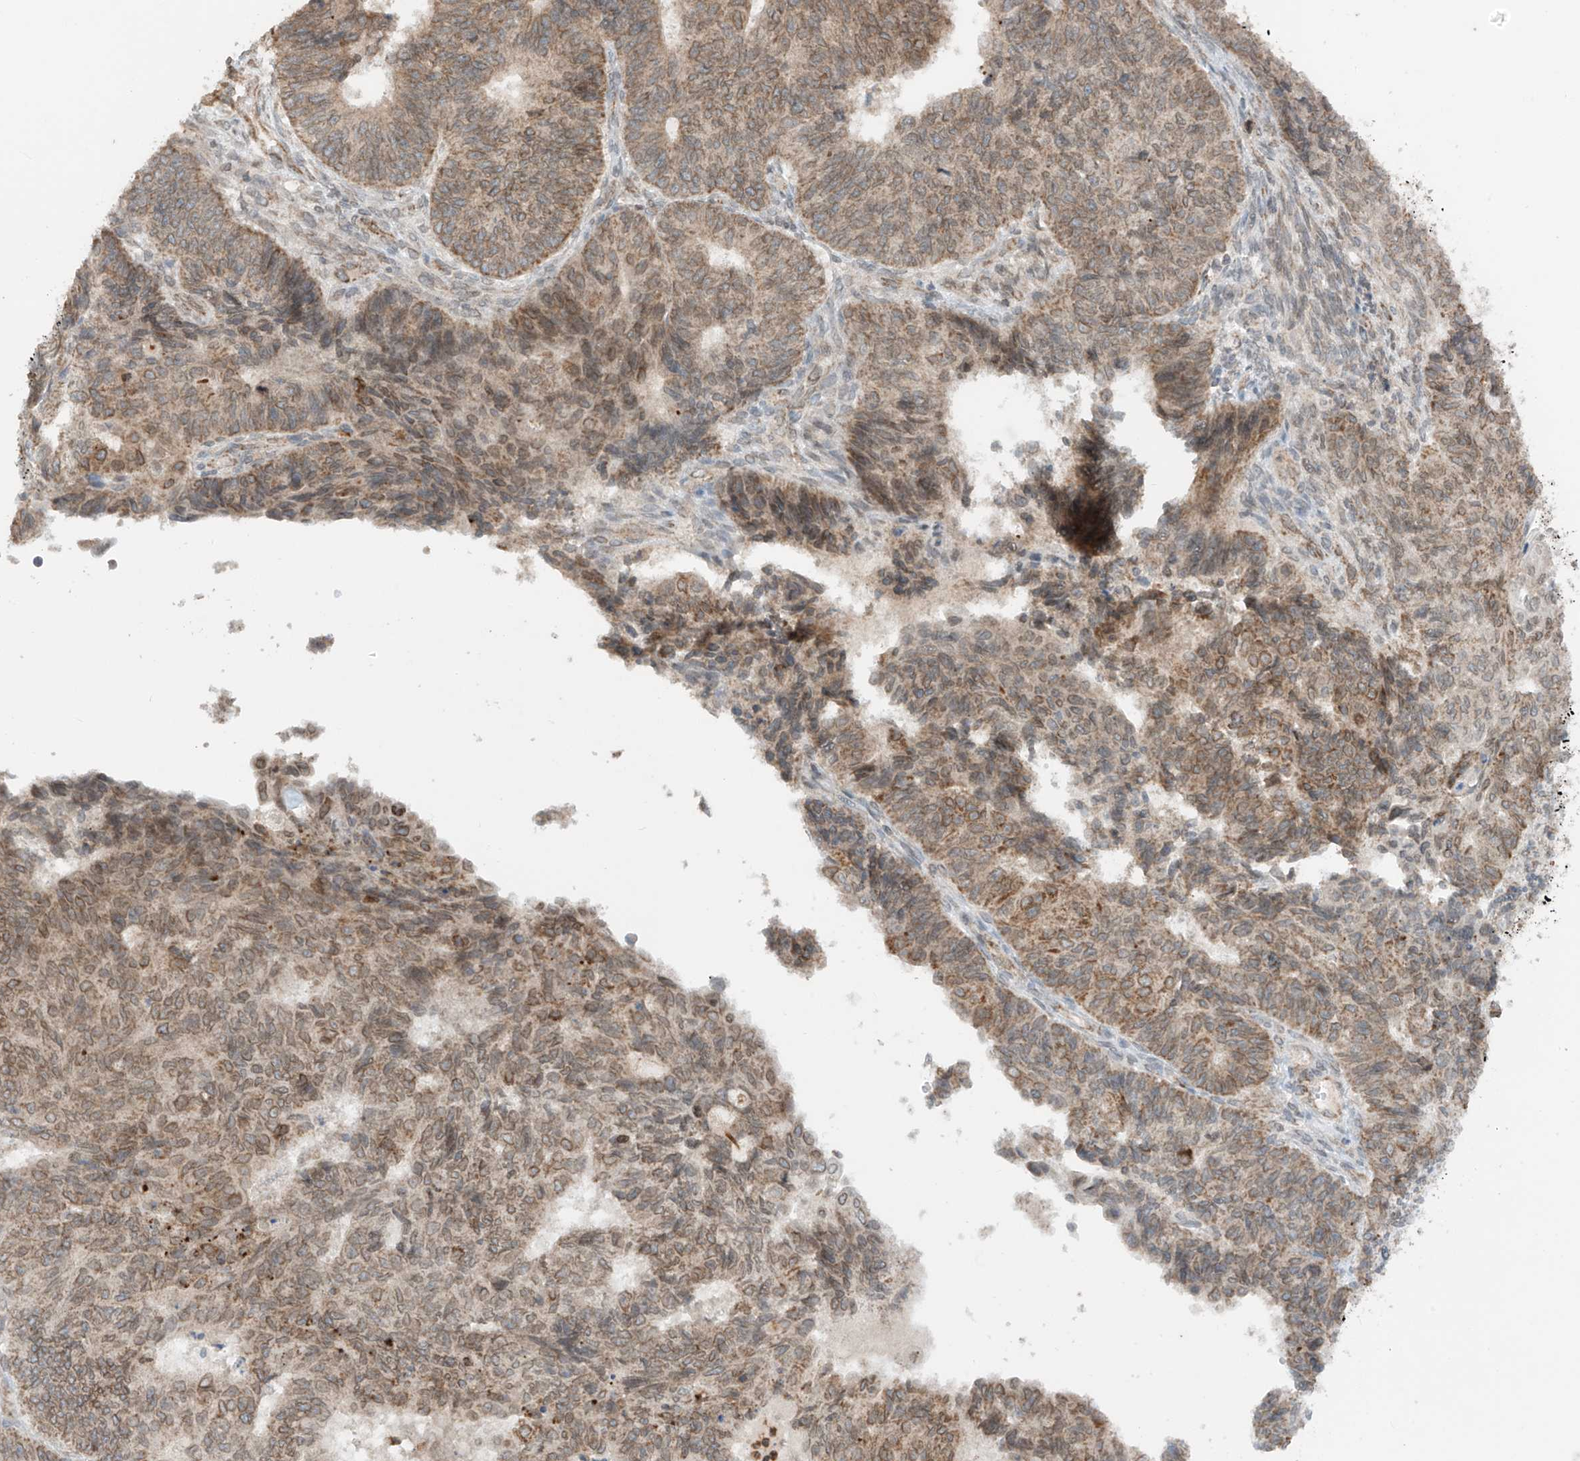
{"staining": {"intensity": "moderate", "quantity": "25%-75%", "location": "cytoplasmic/membranous,nuclear"}, "tissue": "endometrial cancer", "cell_type": "Tumor cells", "image_type": "cancer", "snomed": [{"axis": "morphology", "description": "Adenocarcinoma, NOS"}, {"axis": "topography", "description": "Endometrium"}], "caption": "The photomicrograph exhibits staining of adenocarcinoma (endometrial), revealing moderate cytoplasmic/membranous and nuclear protein expression (brown color) within tumor cells. (Stains: DAB (3,3'-diaminobenzidine) in brown, nuclei in blue, Microscopy: brightfield microscopy at high magnification).", "gene": "AHCTF1", "patient": {"sex": "female", "age": 32}}